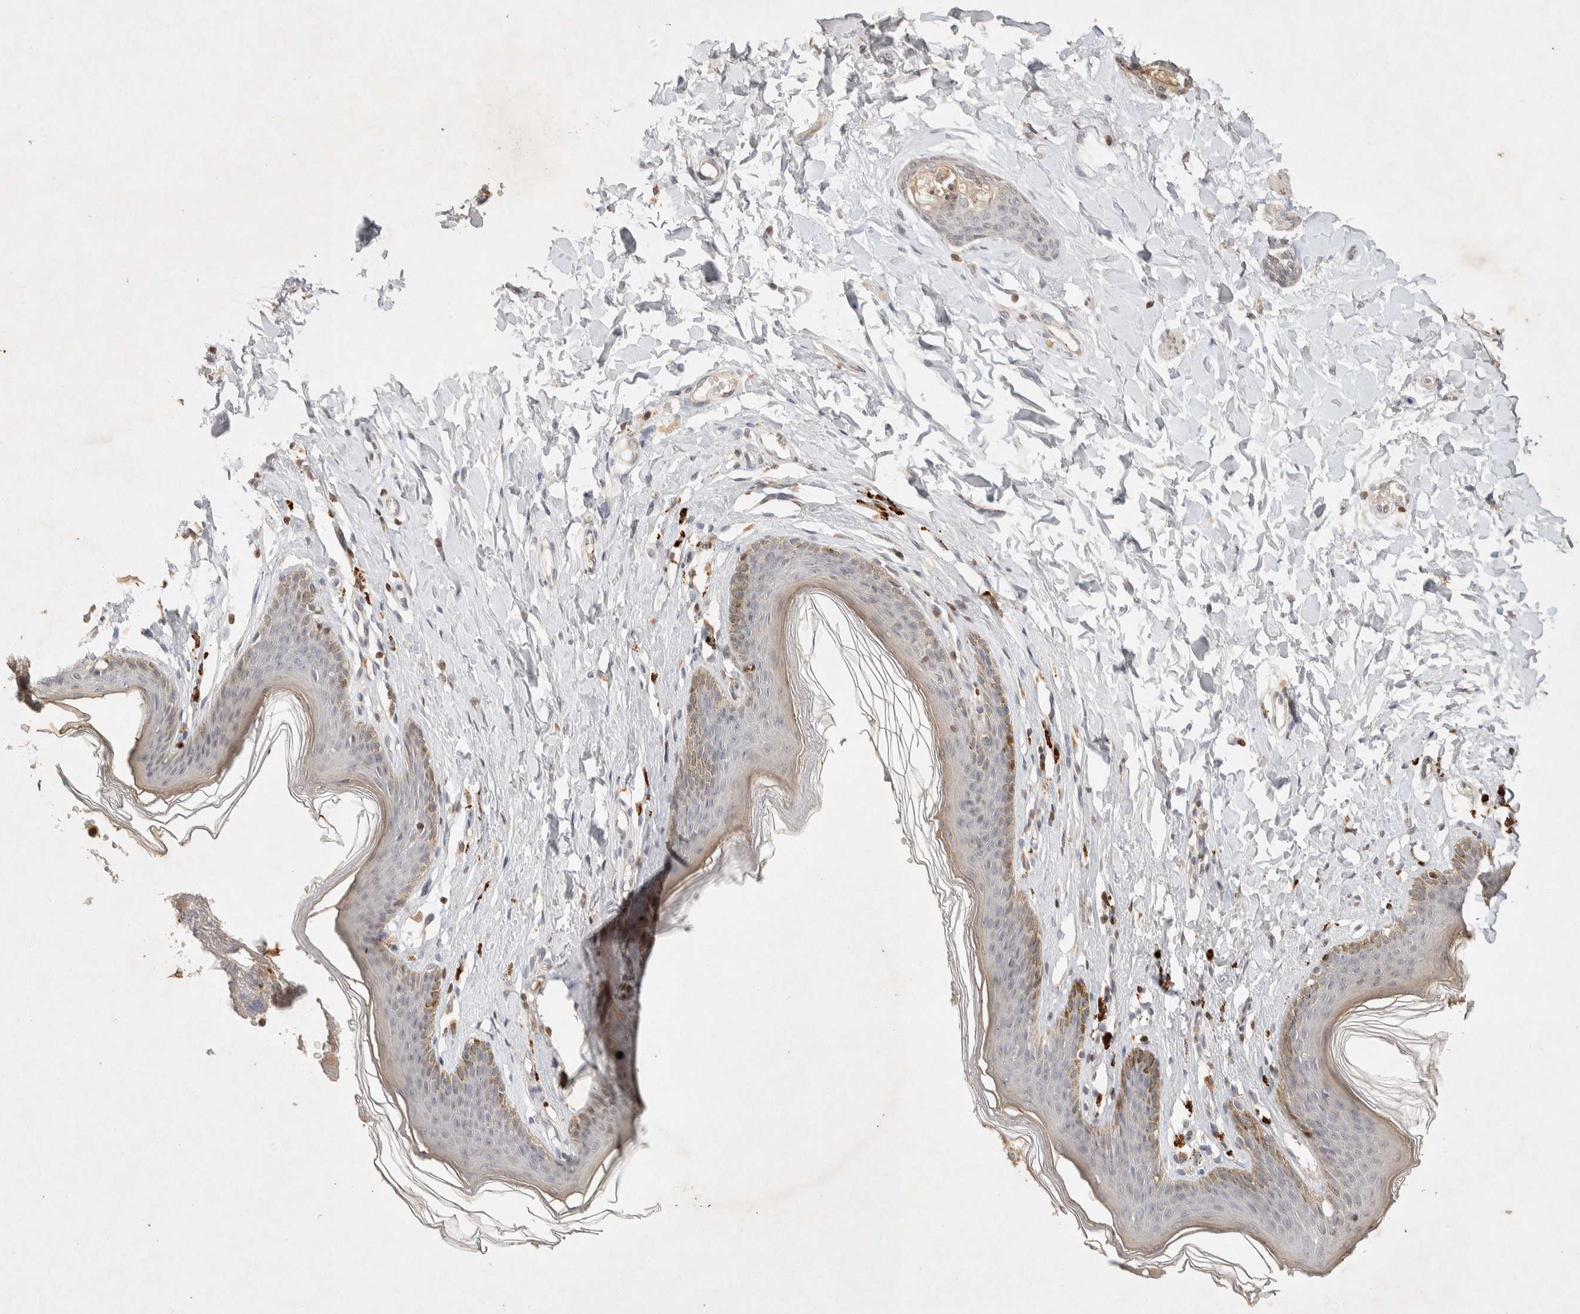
{"staining": {"intensity": "moderate", "quantity": "<25%", "location": "cytoplasmic/membranous"}, "tissue": "skin", "cell_type": "Epidermal cells", "image_type": "normal", "snomed": [{"axis": "morphology", "description": "Normal tissue, NOS"}, {"axis": "topography", "description": "Vulva"}], "caption": "A brown stain highlights moderate cytoplasmic/membranous staining of a protein in epidermal cells of benign human skin.", "gene": "RAC2", "patient": {"sex": "female", "age": 66}}